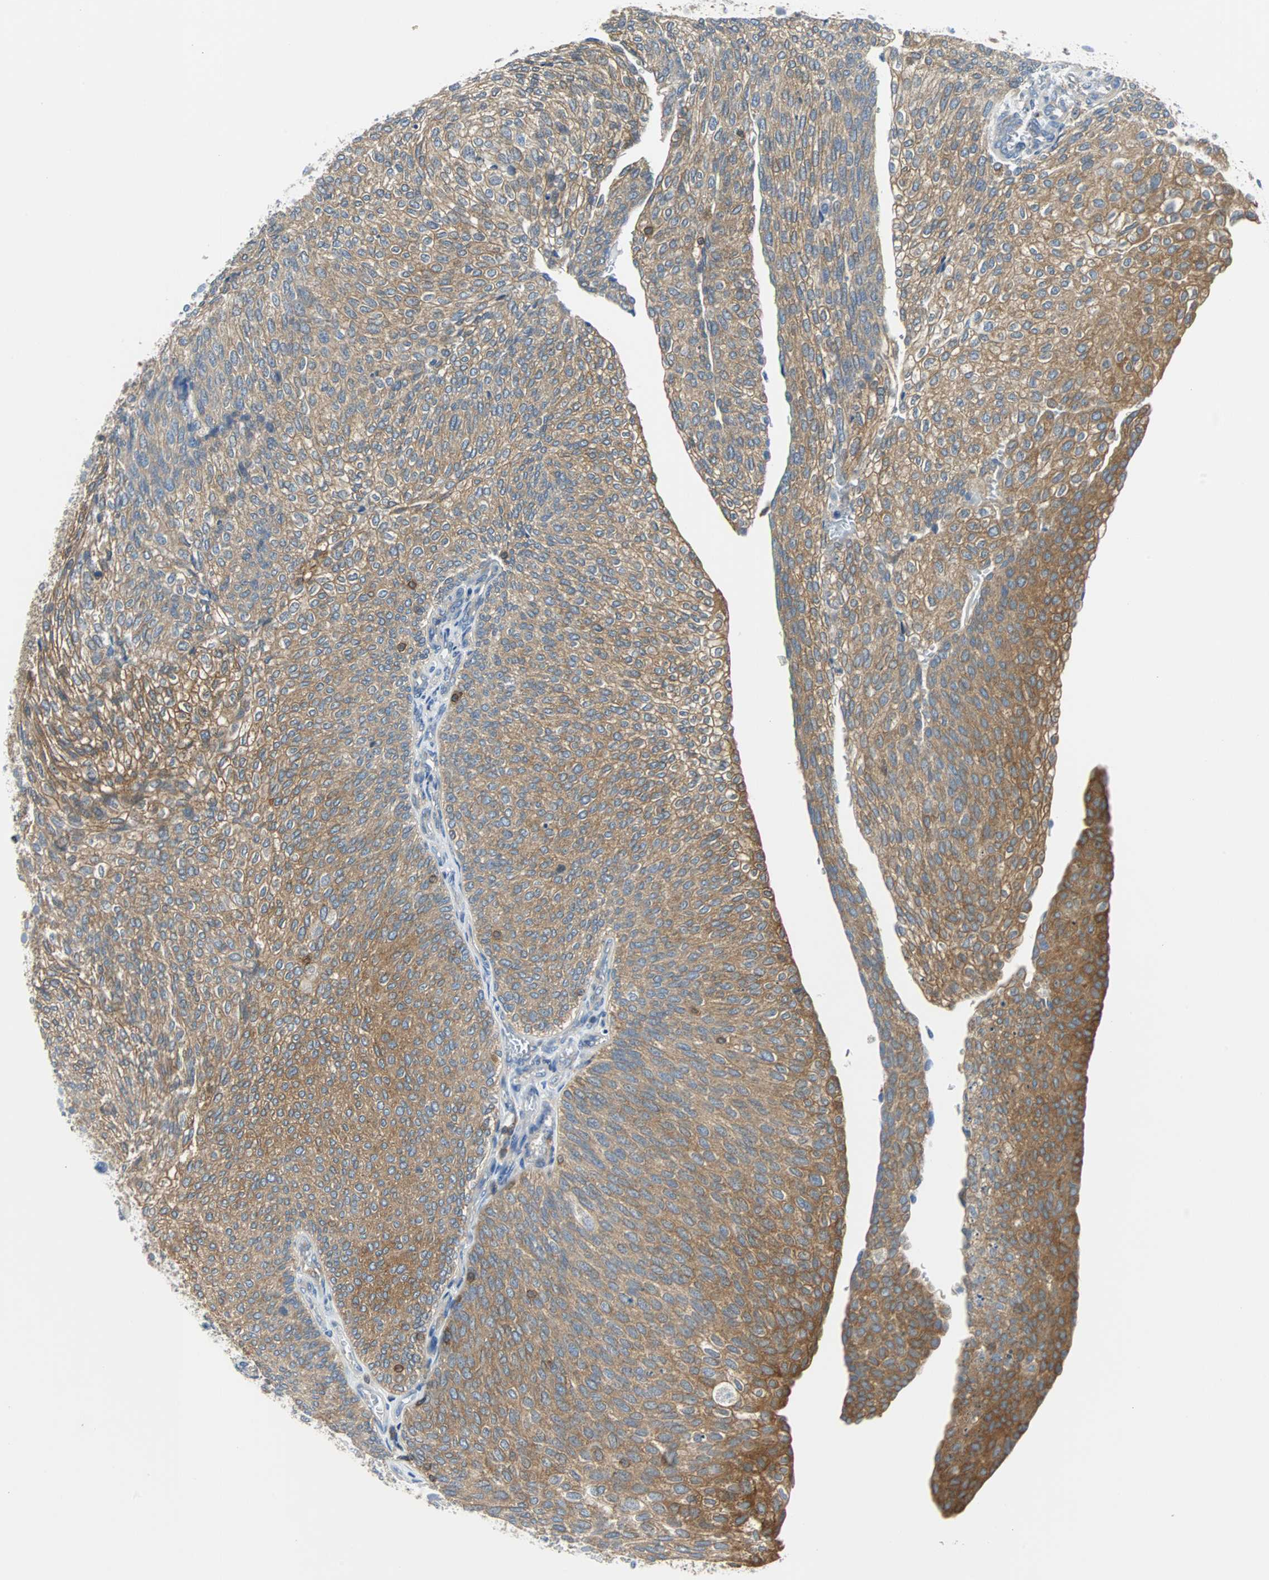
{"staining": {"intensity": "moderate", "quantity": ">75%", "location": "cytoplasmic/membranous"}, "tissue": "urothelial cancer", "cell_type": "Tumor cells", "image_type": "cancer", "snomed": [{"axis": "morphology", "description": "Urothelial carcinoma, Low grade"}, {"axis": "topography", "description": "Urinary bladder"}], "caption": "Human low-grade urothelial carcinoma stained with a protein marker demonstrates moderate staining in tumor cells.", "gene": "TSC22D4", "patient": {"sex": "female", "age": 79}}